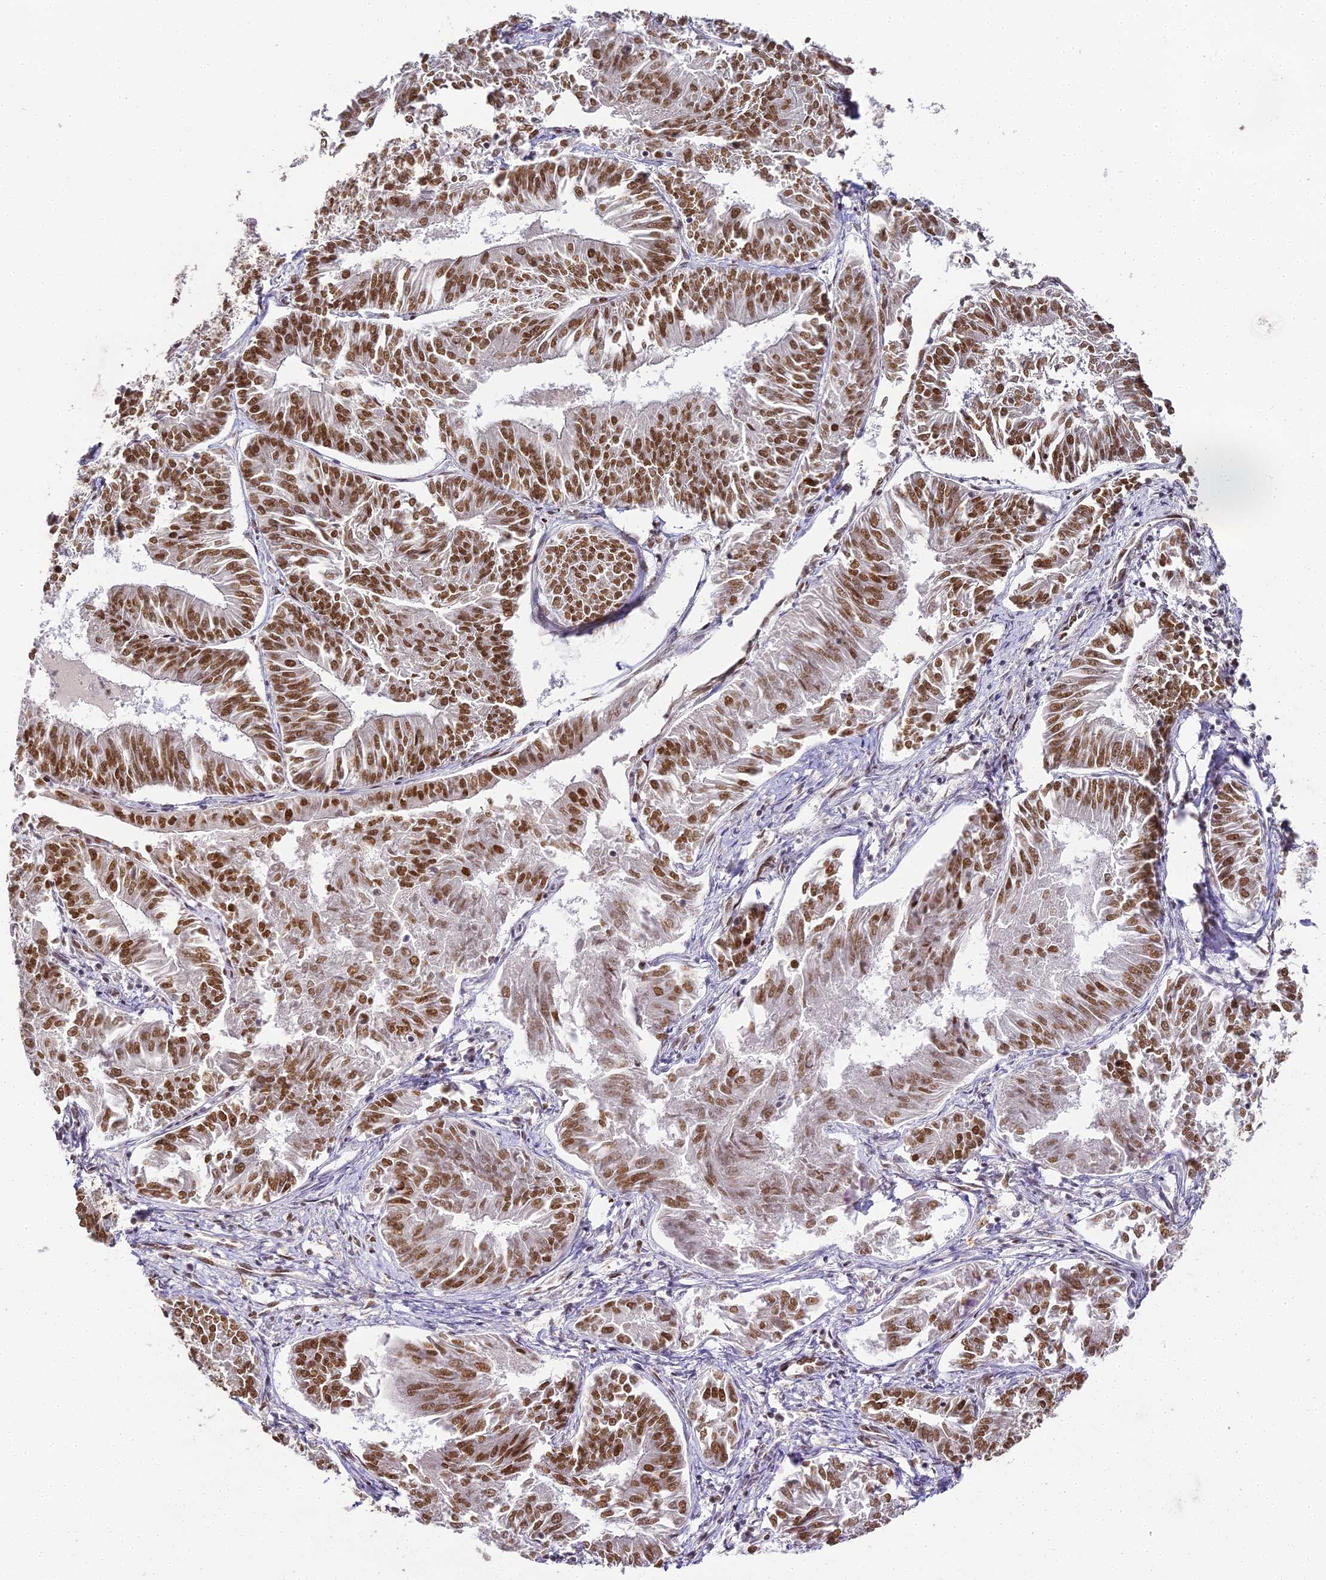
{"staining": {"intensity": "moderate", "quantity": ">75%", "location": "nuclear"}, "tissue": "endometrial cancer", "cell_type": "Tumor cells", "image_type": "cancer", "snomed": [{"axis": "morphology", "description": "Adenocarcinoma, NOS"}, {"axis": "topography", "description": "Endometrium"}], "caption": "DAB immunohistochemical staining of human adenocarcinoma (endometrial) demonstrates moderate nuclear protein expression in approximately >75% of tumor cells.", "gene": "HNRNPA1", "patient": {"sex": "female", "age": 58}}